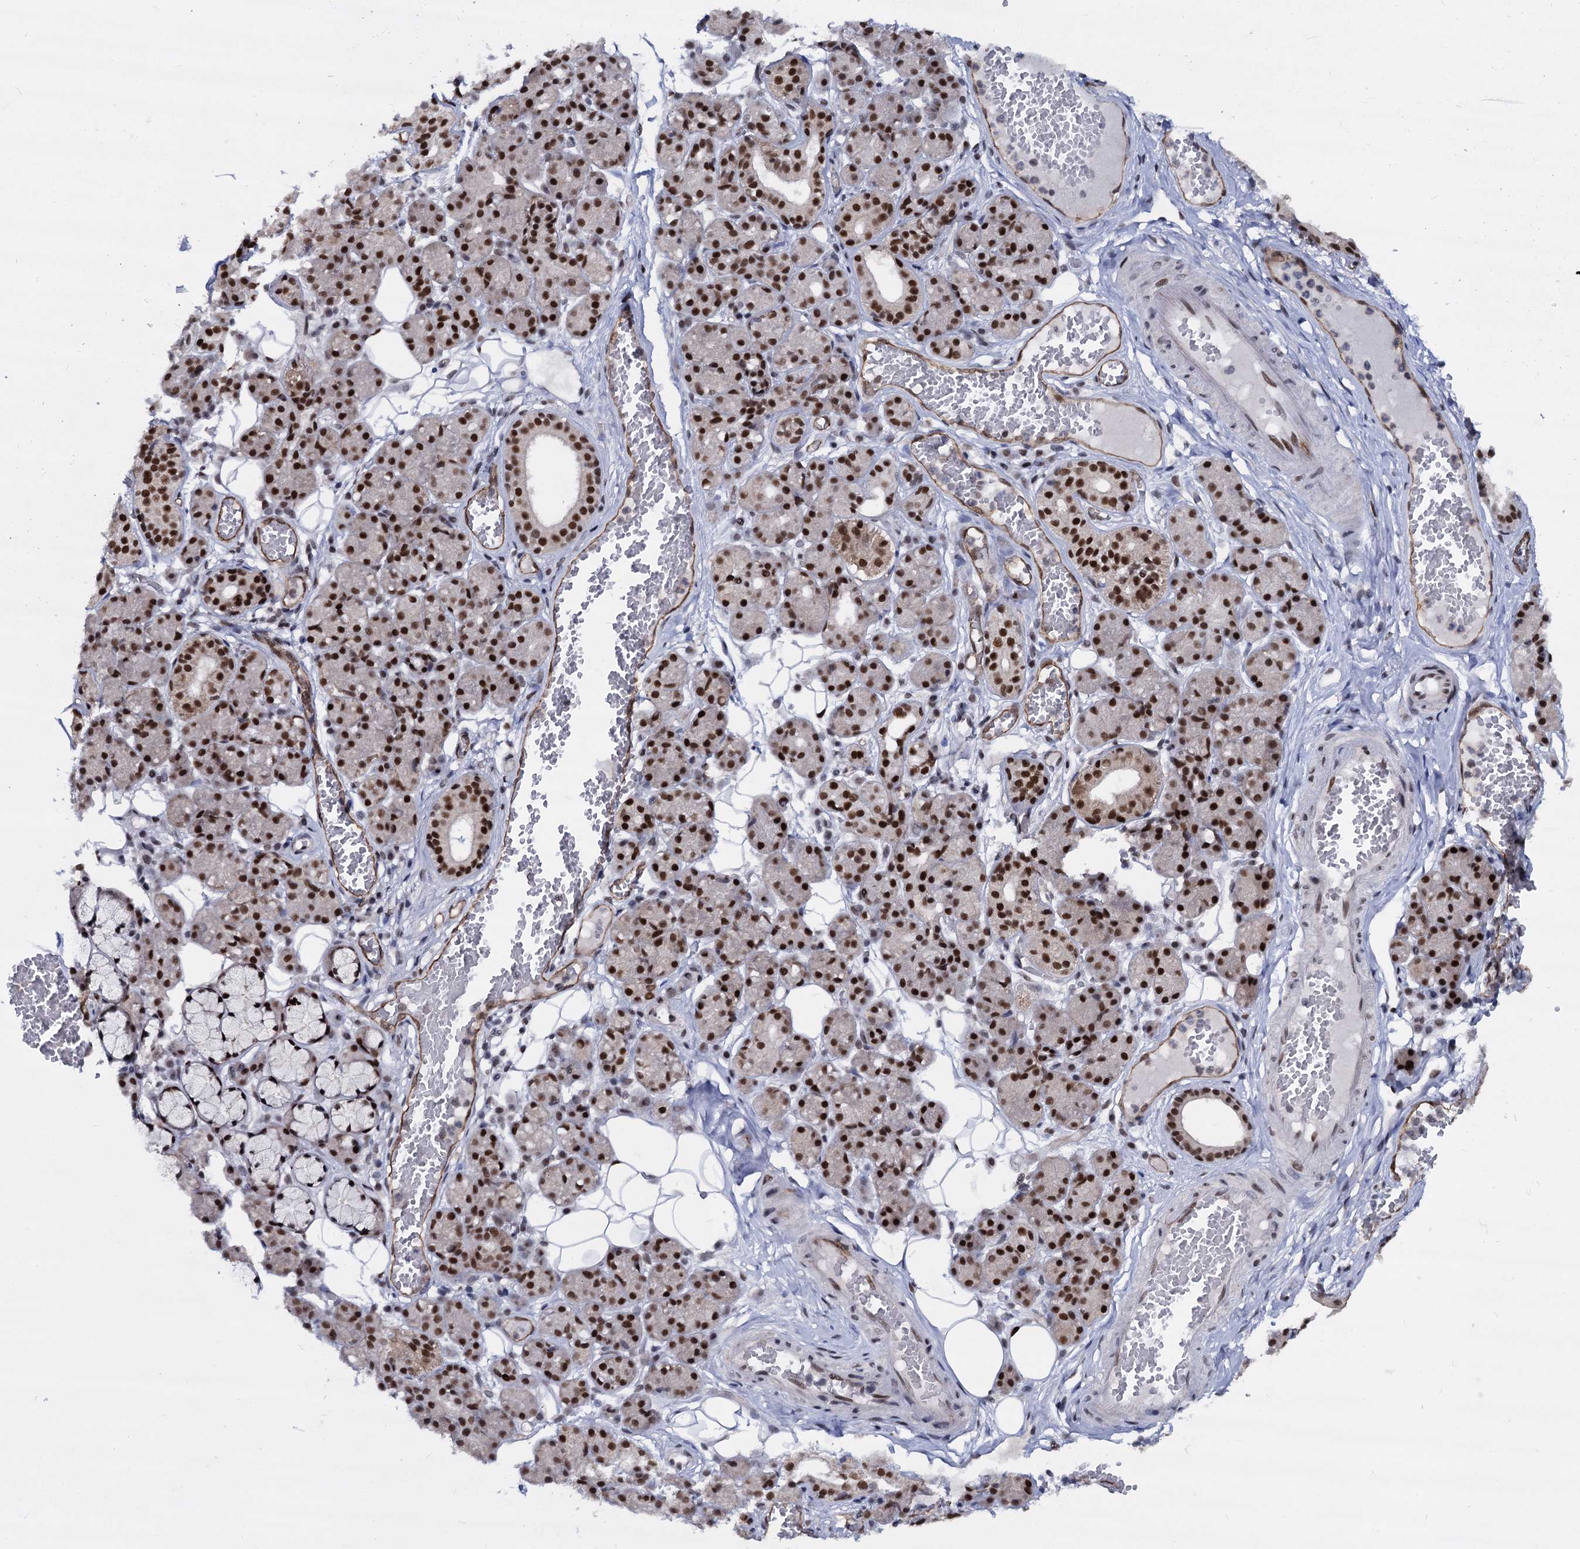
{"staining": {"intensity": "strong", "quantity": ">75%", "location": "nuclear"}, "tissue": "salivary gland", "cell_type": "Glandular cells", "image_type": "normal", "snomed": [{"axis": "morphology", "description": "Normal tissue, NOS"}, {"axis": "topography", "description": "Salivary gland"}], "caption": "Immunohistochemical staining of unremarkable salivary gland exhibits strong nuclear protein staining in approximately >75% of glandular cells. (DAB (3,3'-diaminobenzidine) = brown stain, brightfield microscopy at high magnification).", "gene": "GALNT11", "patient": {"sex": "male", "age": 63}}